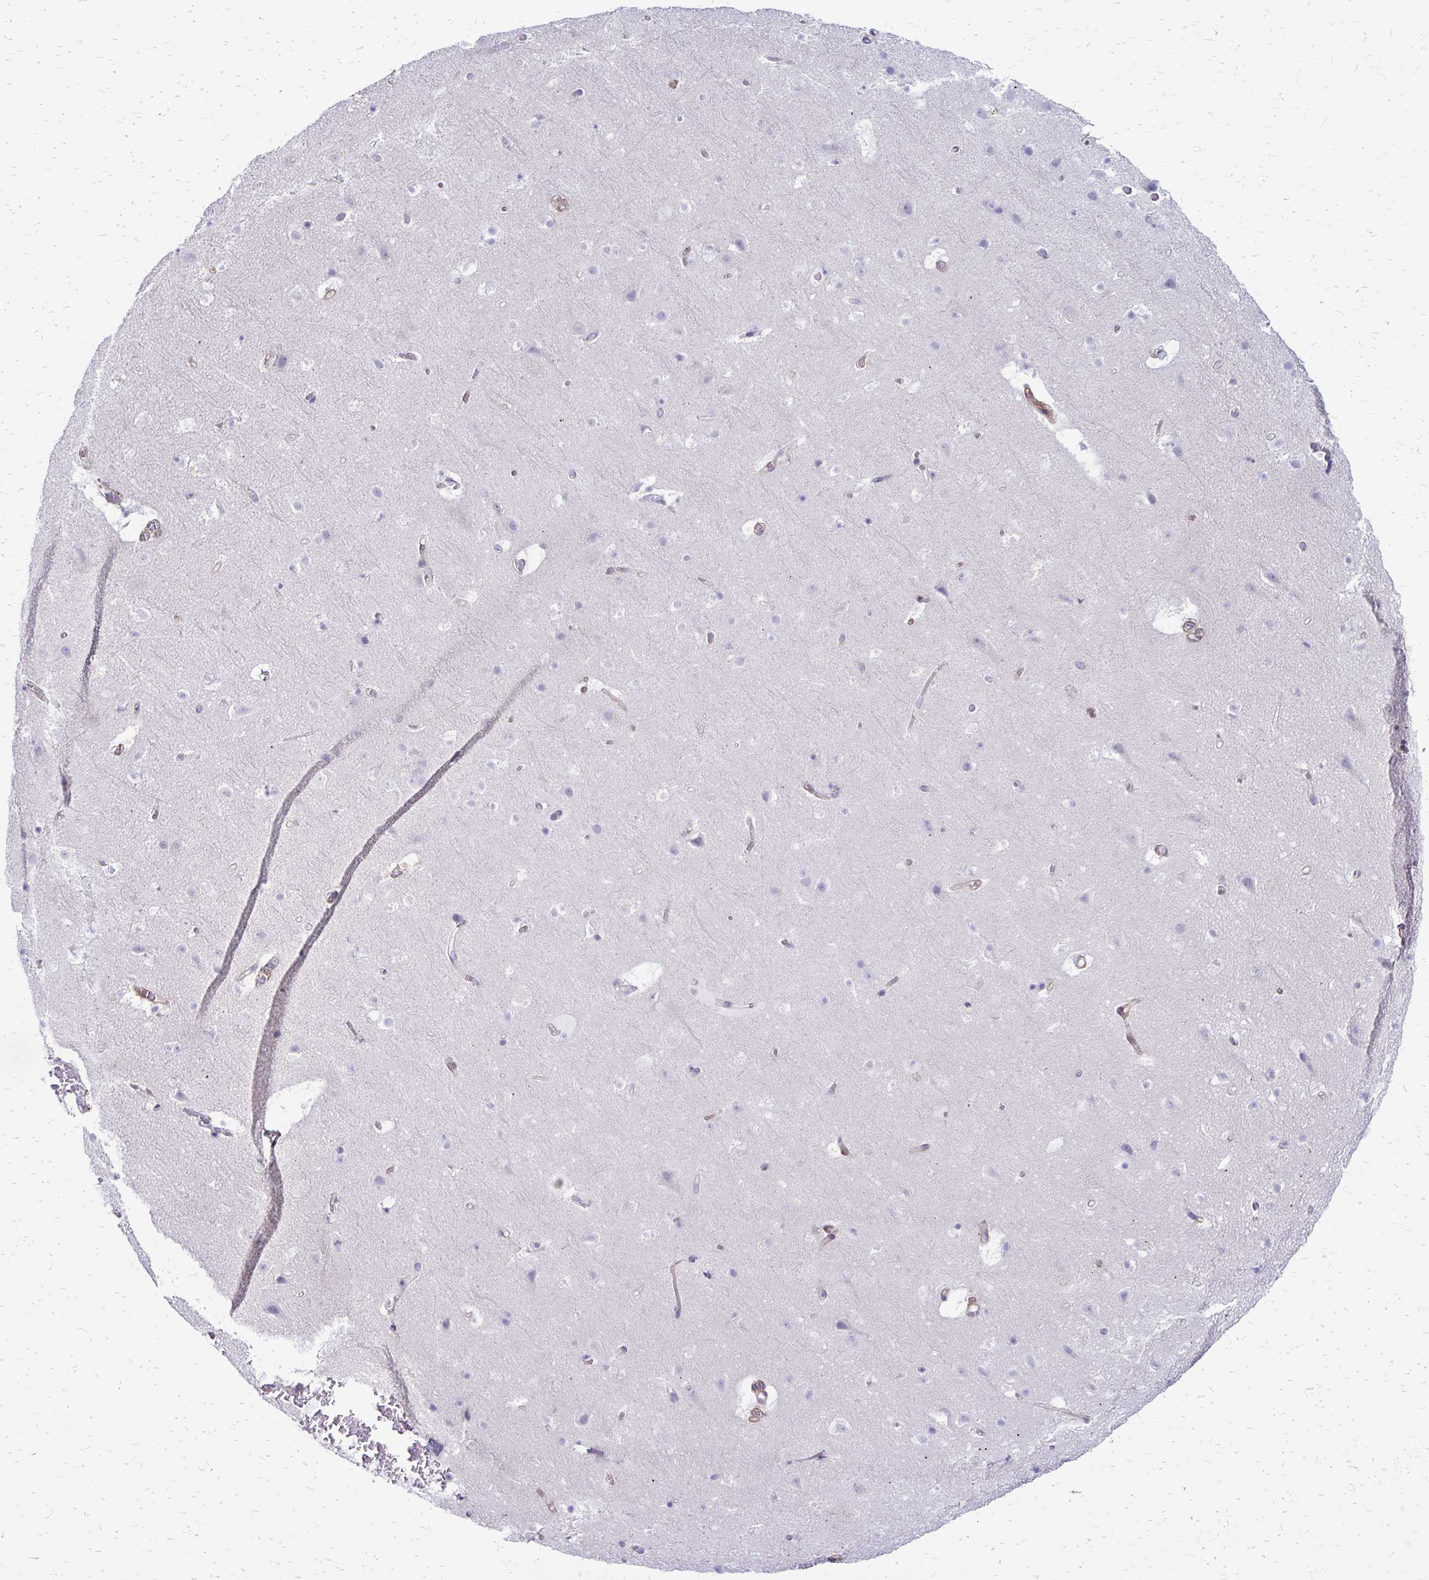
{"staining": {"intensity": "moderate", "quantity": "<25%", "location": "cytoplasmic/membranous"}, "tissue": "cerebral cortex", "cell_type": "Endothelial cells", "image_type": "normal", "snomed": [{"axis": "morphology", "description": "Normal tissue, NOS"}, {"axis": "topography", "description": "Cerebral cortex"}], "caption": "Unremarkable cerebral cortex displays moderate cytoplasmic/membranous expression in about <25% of endothelial cells.", "gene": "TNS3", "patient": {"sex": "female", "age": 42}}